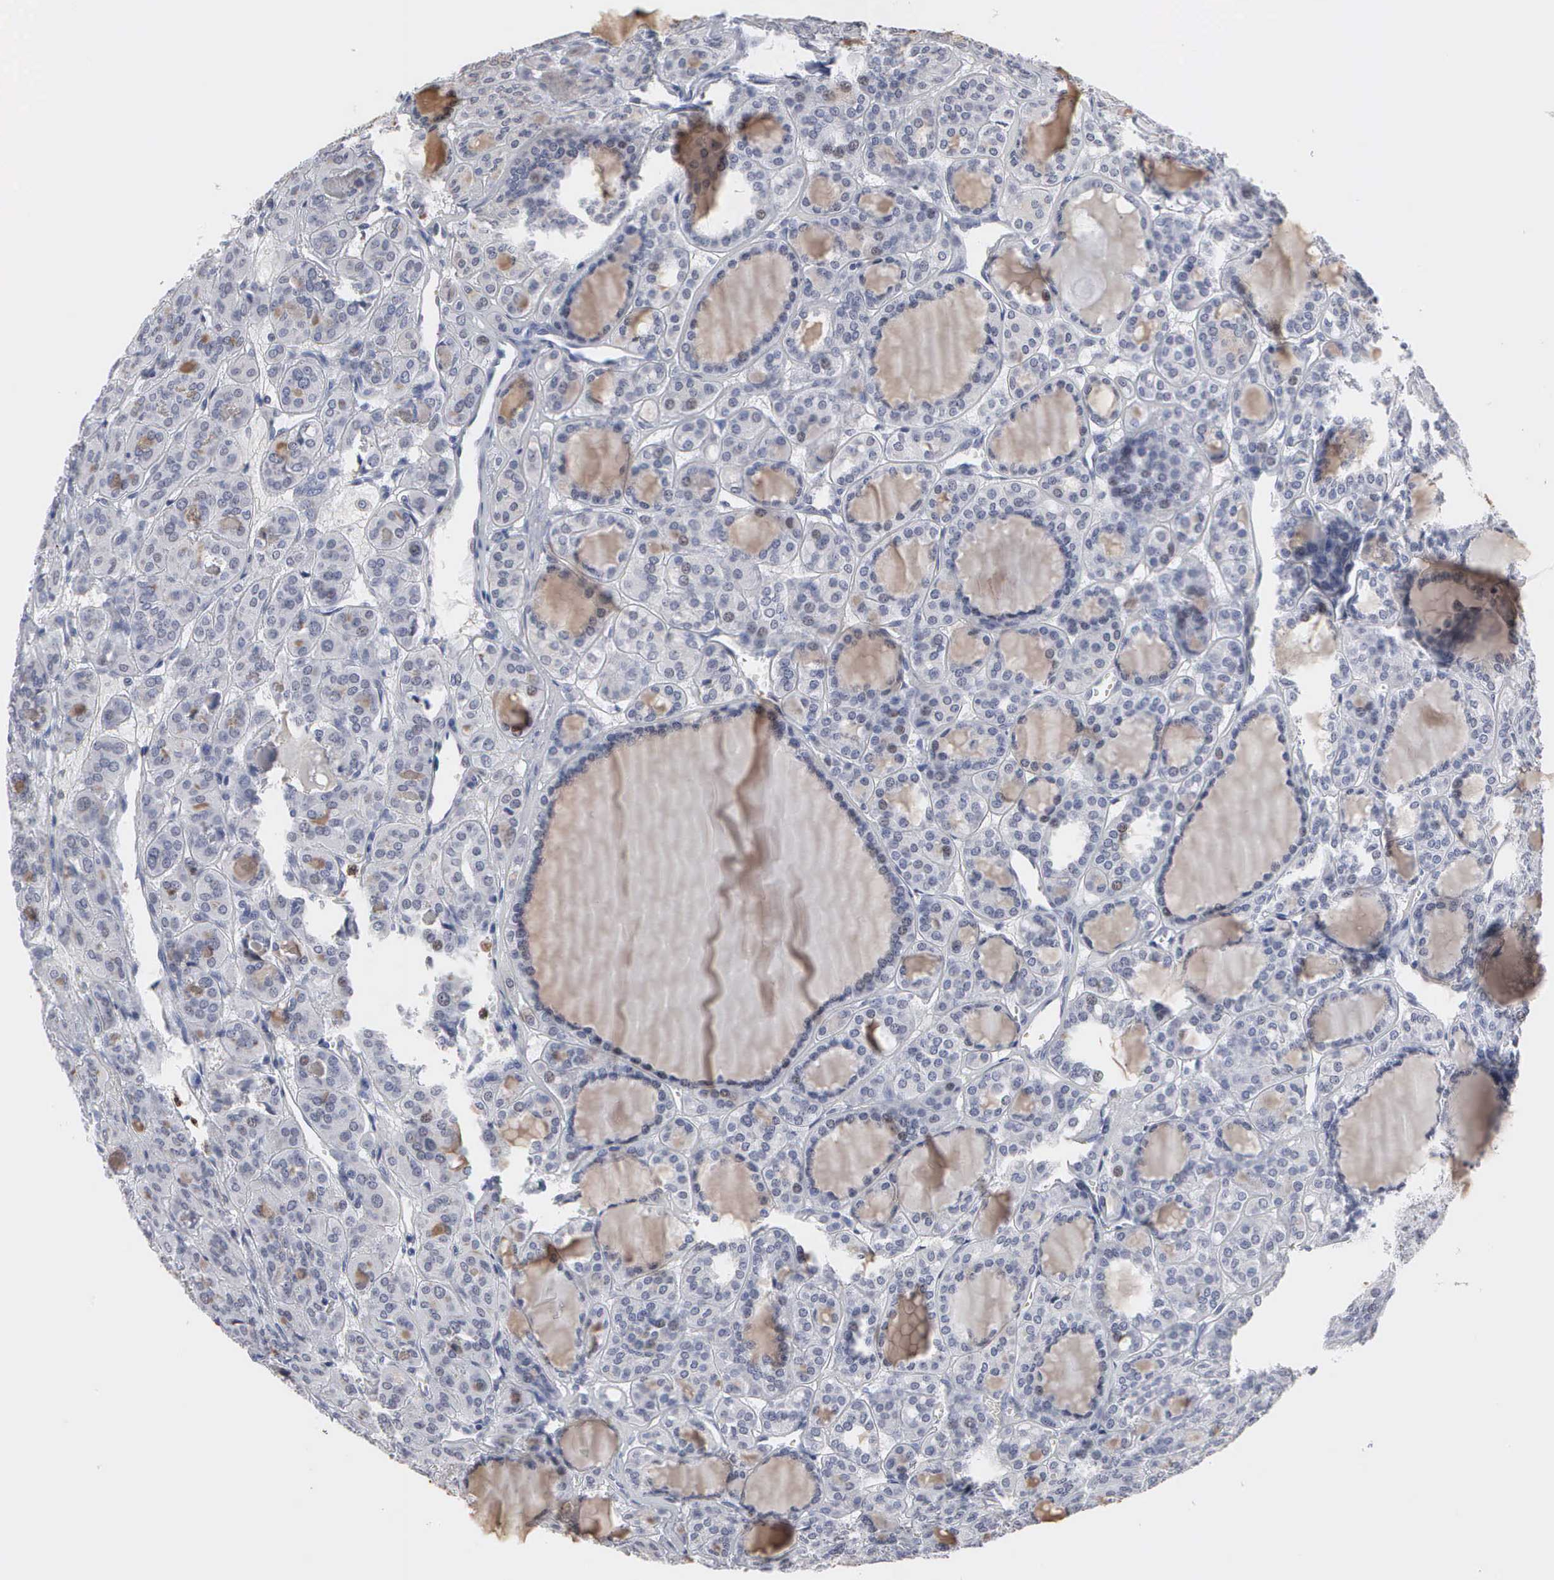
{"staining": {"intensity": "negative", "quantity": "none", "location": "none"}, "tissue": "thyroid cancer", "cell_type": "Tumor cells", "image_type": "cancer", "snomed": [{"axis": "morphology", "description": "Follicular adenoma carcinoma, NOS"}, {"axis": "topography", "description": "Thyroid gland"}], "caption": "IHC of human thyroid cancer (follicular adenoma carcinoma) reveals no staining in tumor cells.", "gene": "SPIN3", "patient": {"sex": "female", "age": 71}}